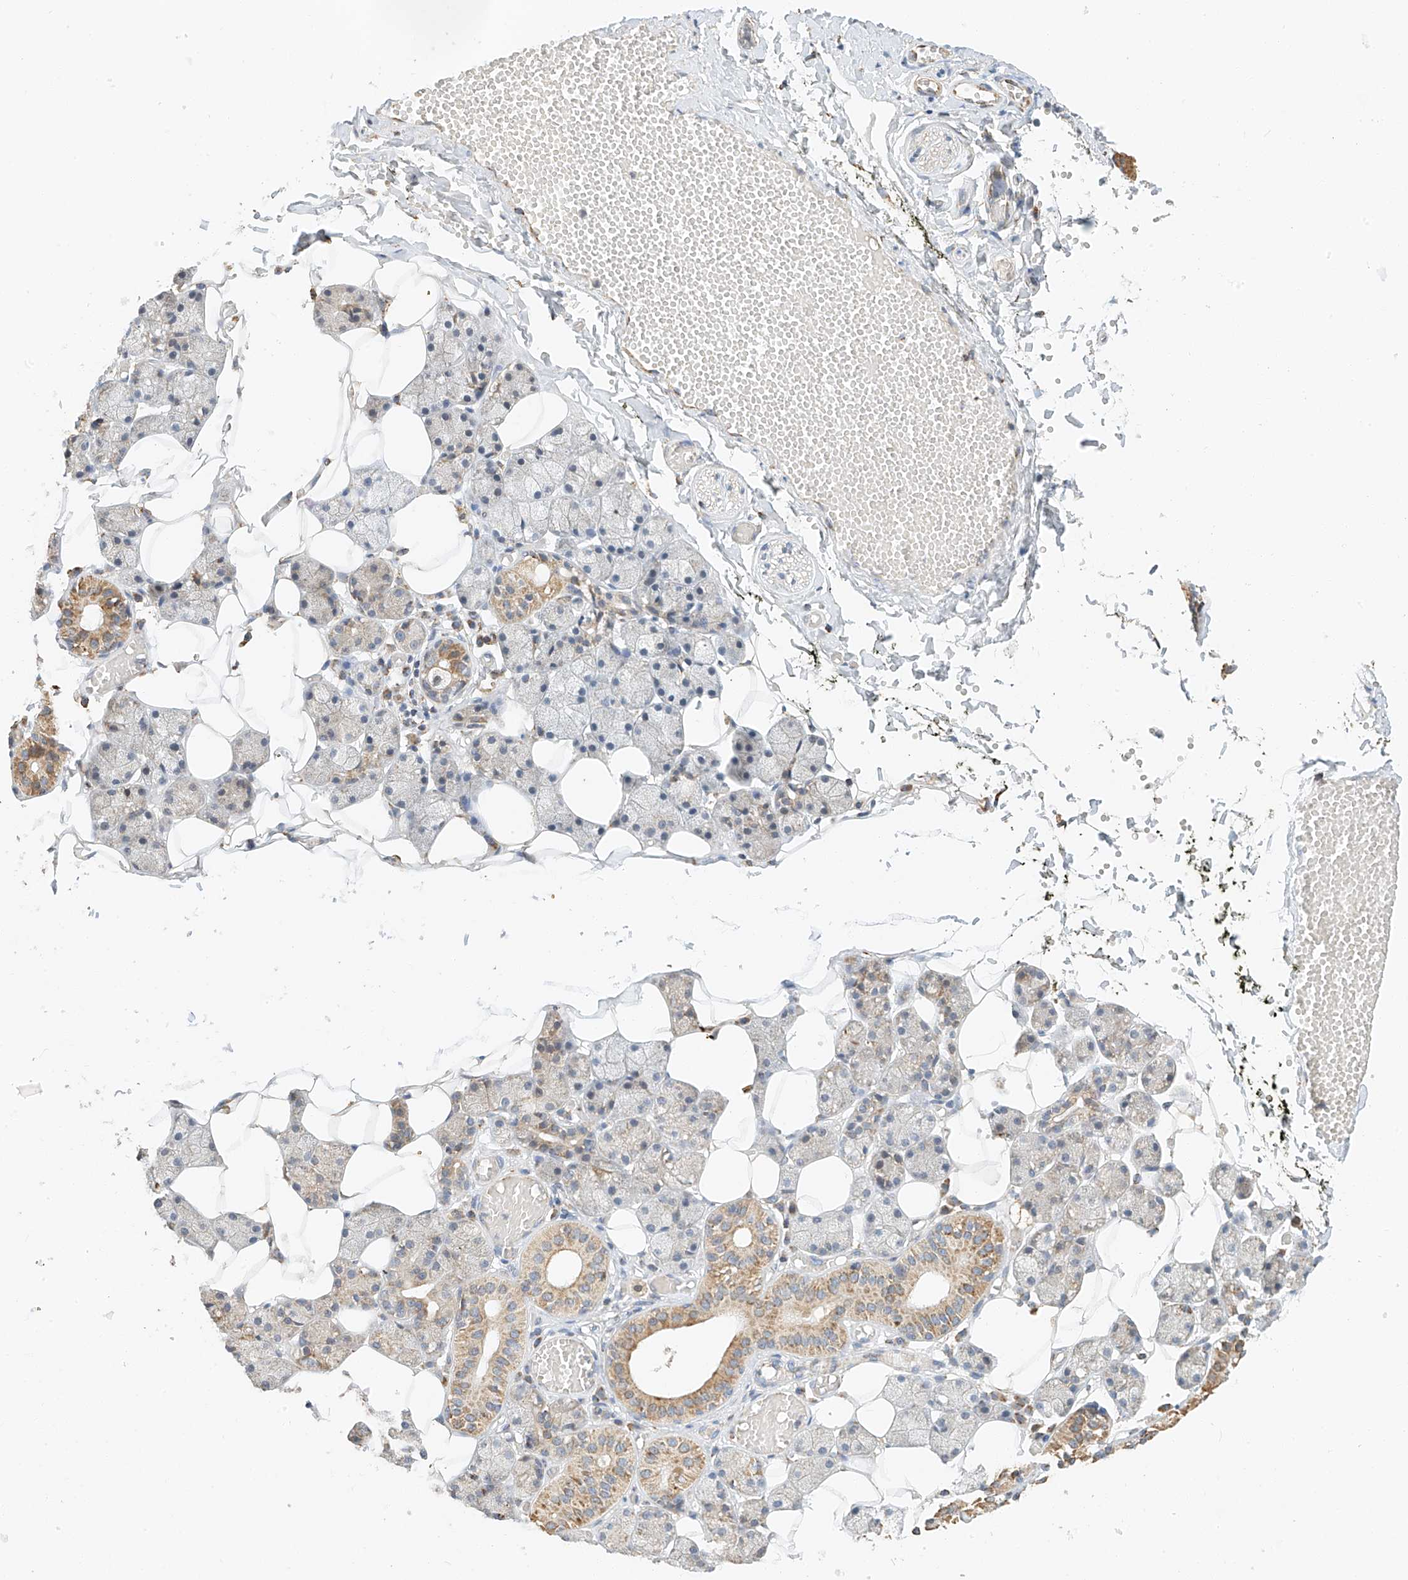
{"staining": {"intensity": "moderate", "quantity": "25%-75%", "location": "cytoplasmic/membranous"}, "tissue": "salivary gland", "cell_type": "Glandular cells", "image_type": "normal", "snomed": [{"axis": "morphology", "description": "Normal tissue, NOS"}, {"axis": "topography", "description": "Salivary gland"}], "caption": "IHC (DAB (3,3'-diaminobenzidine)) staining of unremarkable human salivary gland shows moderate cytoplasmic/membranous protein positivity in about 25%-75% of glandular cells.", "gene": "YIPF7", "patient": {"sex": "female", "age": 33}}